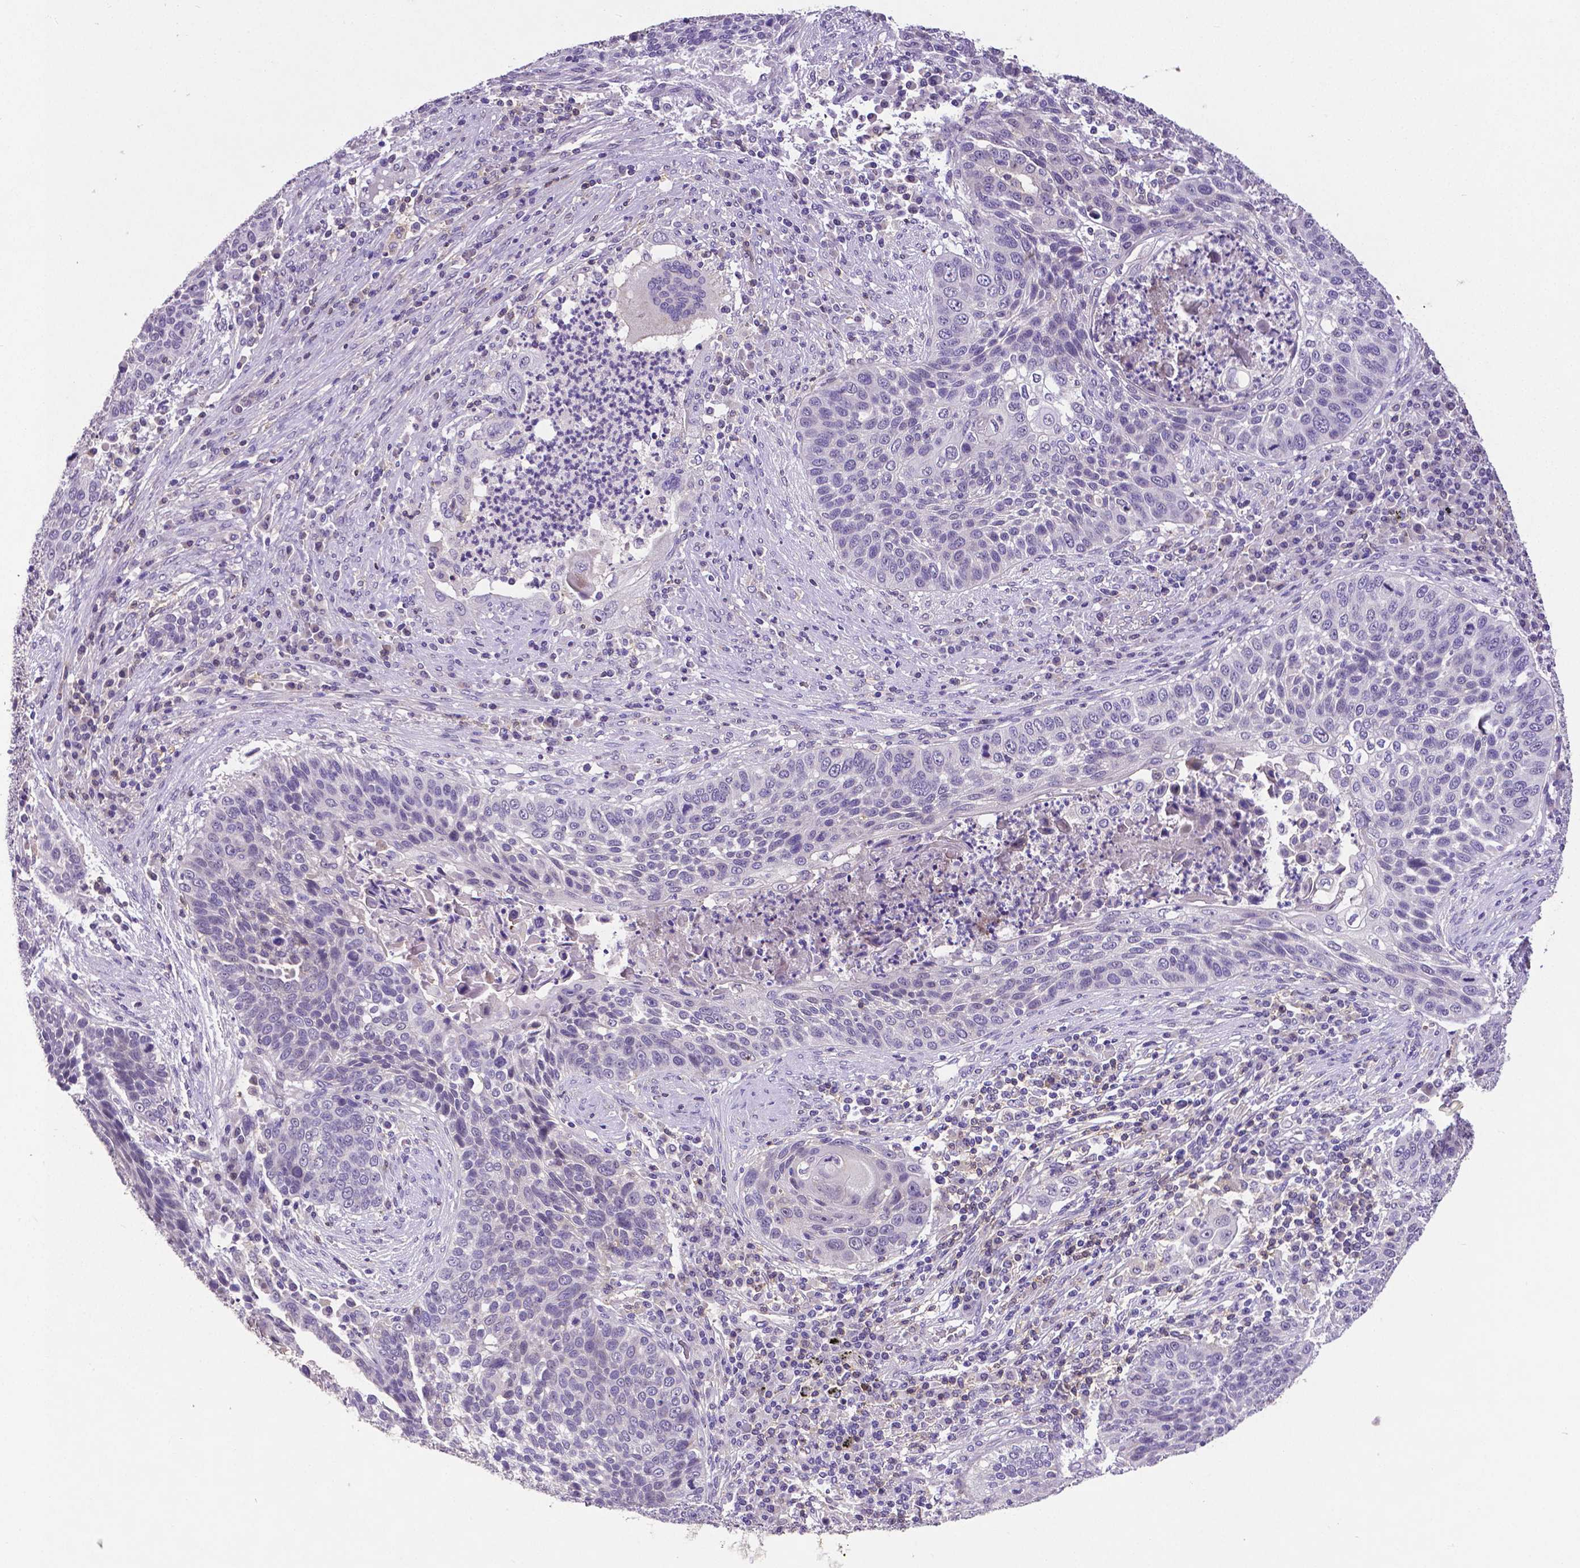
{"staining": {"intensity": "negative", "quantity": "none", "location": "none"}, "tissue": "lung cancer", "cell_type": "Tumor cells", "image_type": "cancer", "snomed": [{"axis": "morphology", "description": "Squamous cell carcinoma, NOS"}, {"axis": "morphology", "description": "Squamous cell carcinoma, metastatic, NOS"}, {"axis": "topography", "description": "Lung"}, {"axis": "topography", "description": "Pleura, NOS"}], "caption": "A photomicrograph of human lung cancer is negative for staining in tumor cells.", "gene": "CD4", "patient": {"sex": "male", "age": 72}}